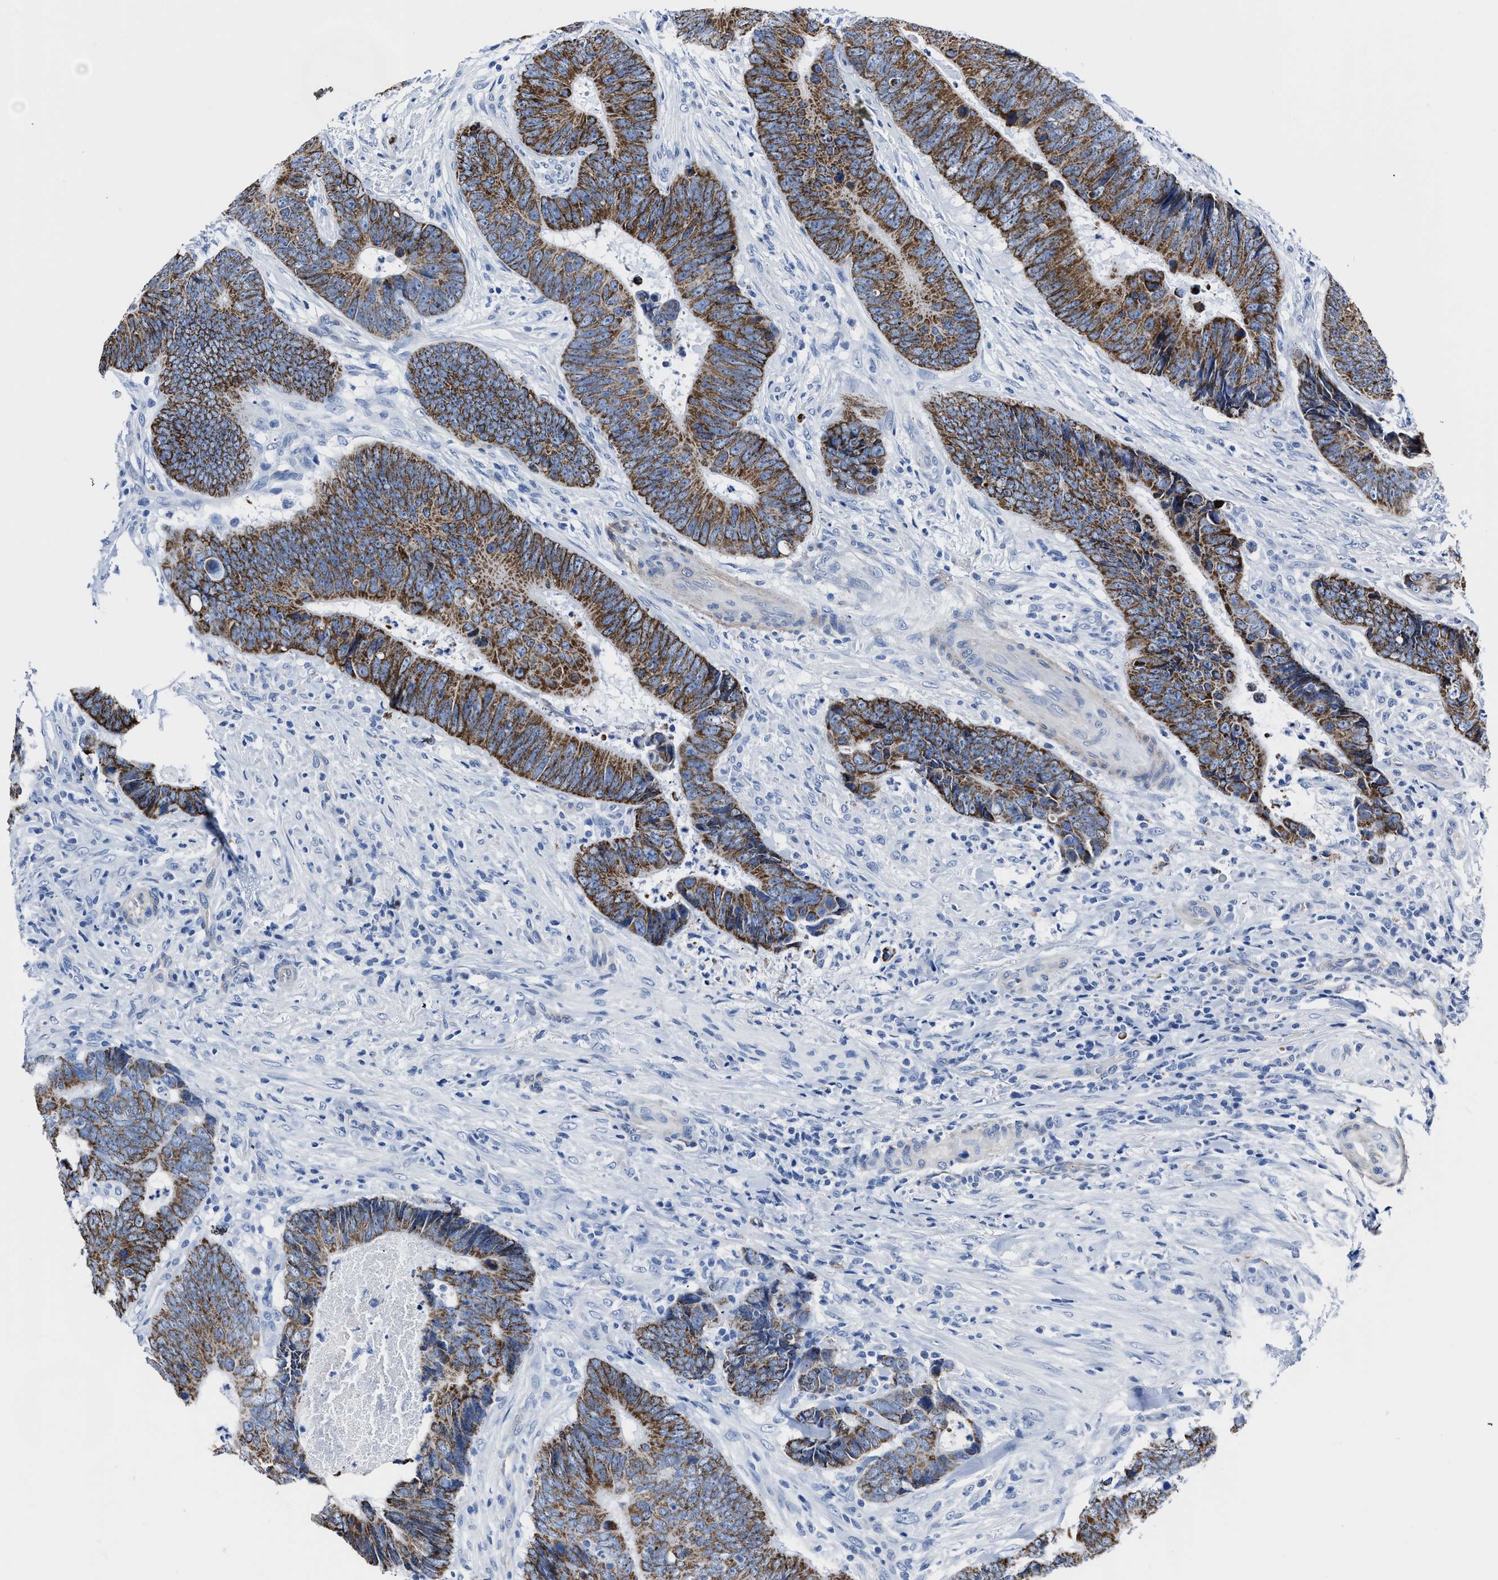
{"staining": {"intensity": "strong", "quantity": ">75%", "location": "cytoplasmic/membranous"}, "tissue": "colorectal cancer", "cell_type": "Tumor cells", "image_type": "cancer", "snomed": [{"axis": "morphology", "description": "Adenocarcinoma, NOS"}, {"axis": "topography", "description": "Colon"}], "caption": "Immunohistochemical staining of human colorectal cancer reveals high levels of strong cytoplasmic/membranous expression in about >75% of tumor cells. The protein of interest is shown in brown color, while the nuclei are stained blue.", "gene": "KCNMB3", "patient": {"sex": "male", "age": 56}}